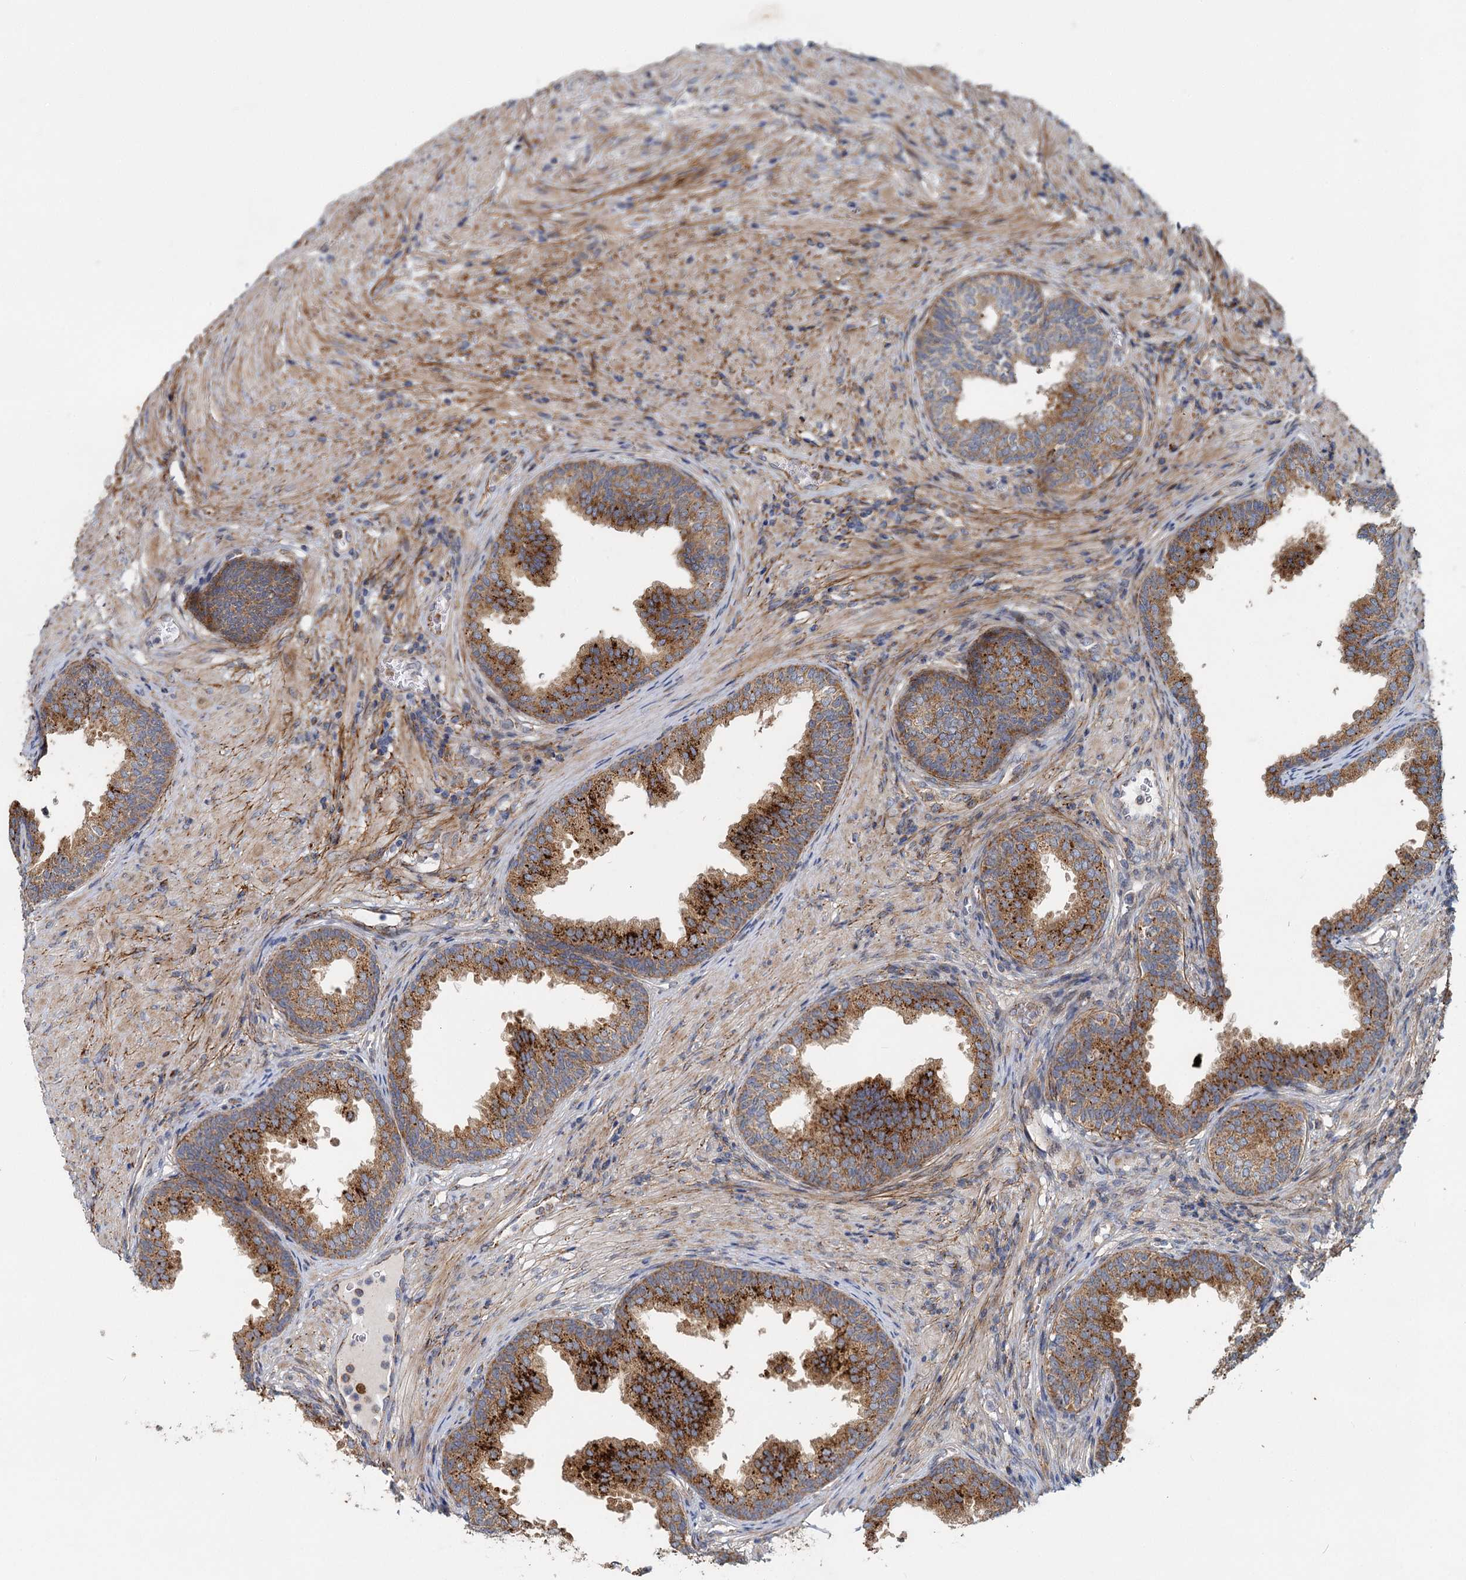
{"staining": {"intensity": "strong", "quantity": ">75%", "location": "cytoplasmic/membranous"}, "tissue": "prostate", "cell_type": "Glandular cells", "image_type": "normal", "snomed": [{"axis": "morphology", "description": "Normal tissue, NOS"}, {"axis": "topography", "description": "Prostate"}], "caption": "Protein staining shows strong cytoplasmic/membranous staining in approximately >75% of glandular cells in benign prostate.", "gene": "ADCY2", "patient": {"sex": "male", "age": 76}}